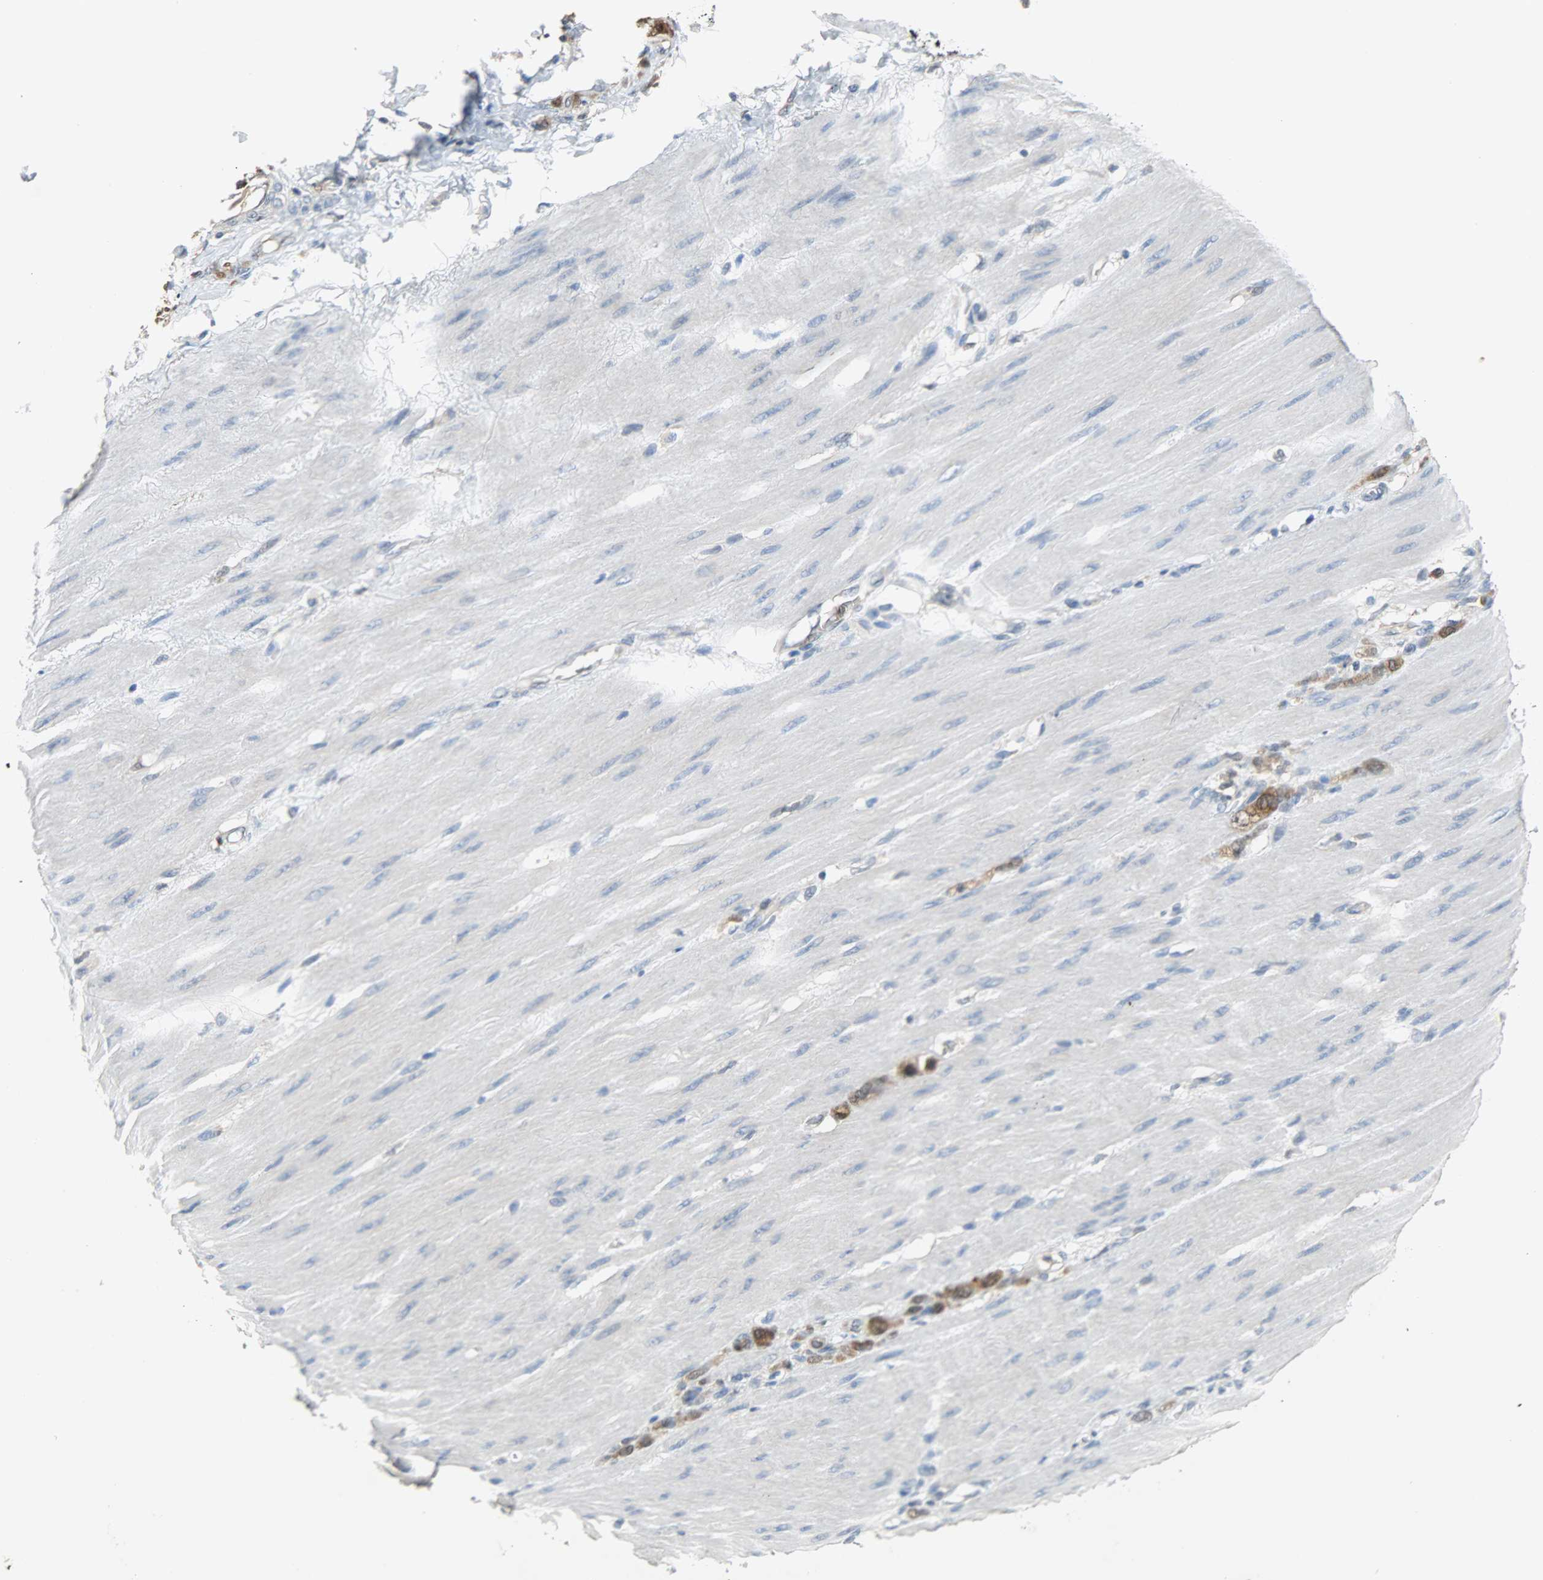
{"staining": {"intensity": "moderate", "quantity": ">75%", "location": "cytoplasmic/membranous,nuclear"}, "tissue": "stomach cancer", "cell_type": "Tumor cells", "image_type": "cancer", "snomed": [{"axis": "morphology", "description": "Adenocarcinoma, NOS"}, {"axis": "topography", "description": "Stomach"}], "caption": "Stomach adenocarcinoma stained with IHC demonstrates moderate cytoplasmic/membranous and nuclear positivity in about >75% of tumor cells.", "gene": "EIF4EBP1", "patient": {"sex": "male", "age": 82}}